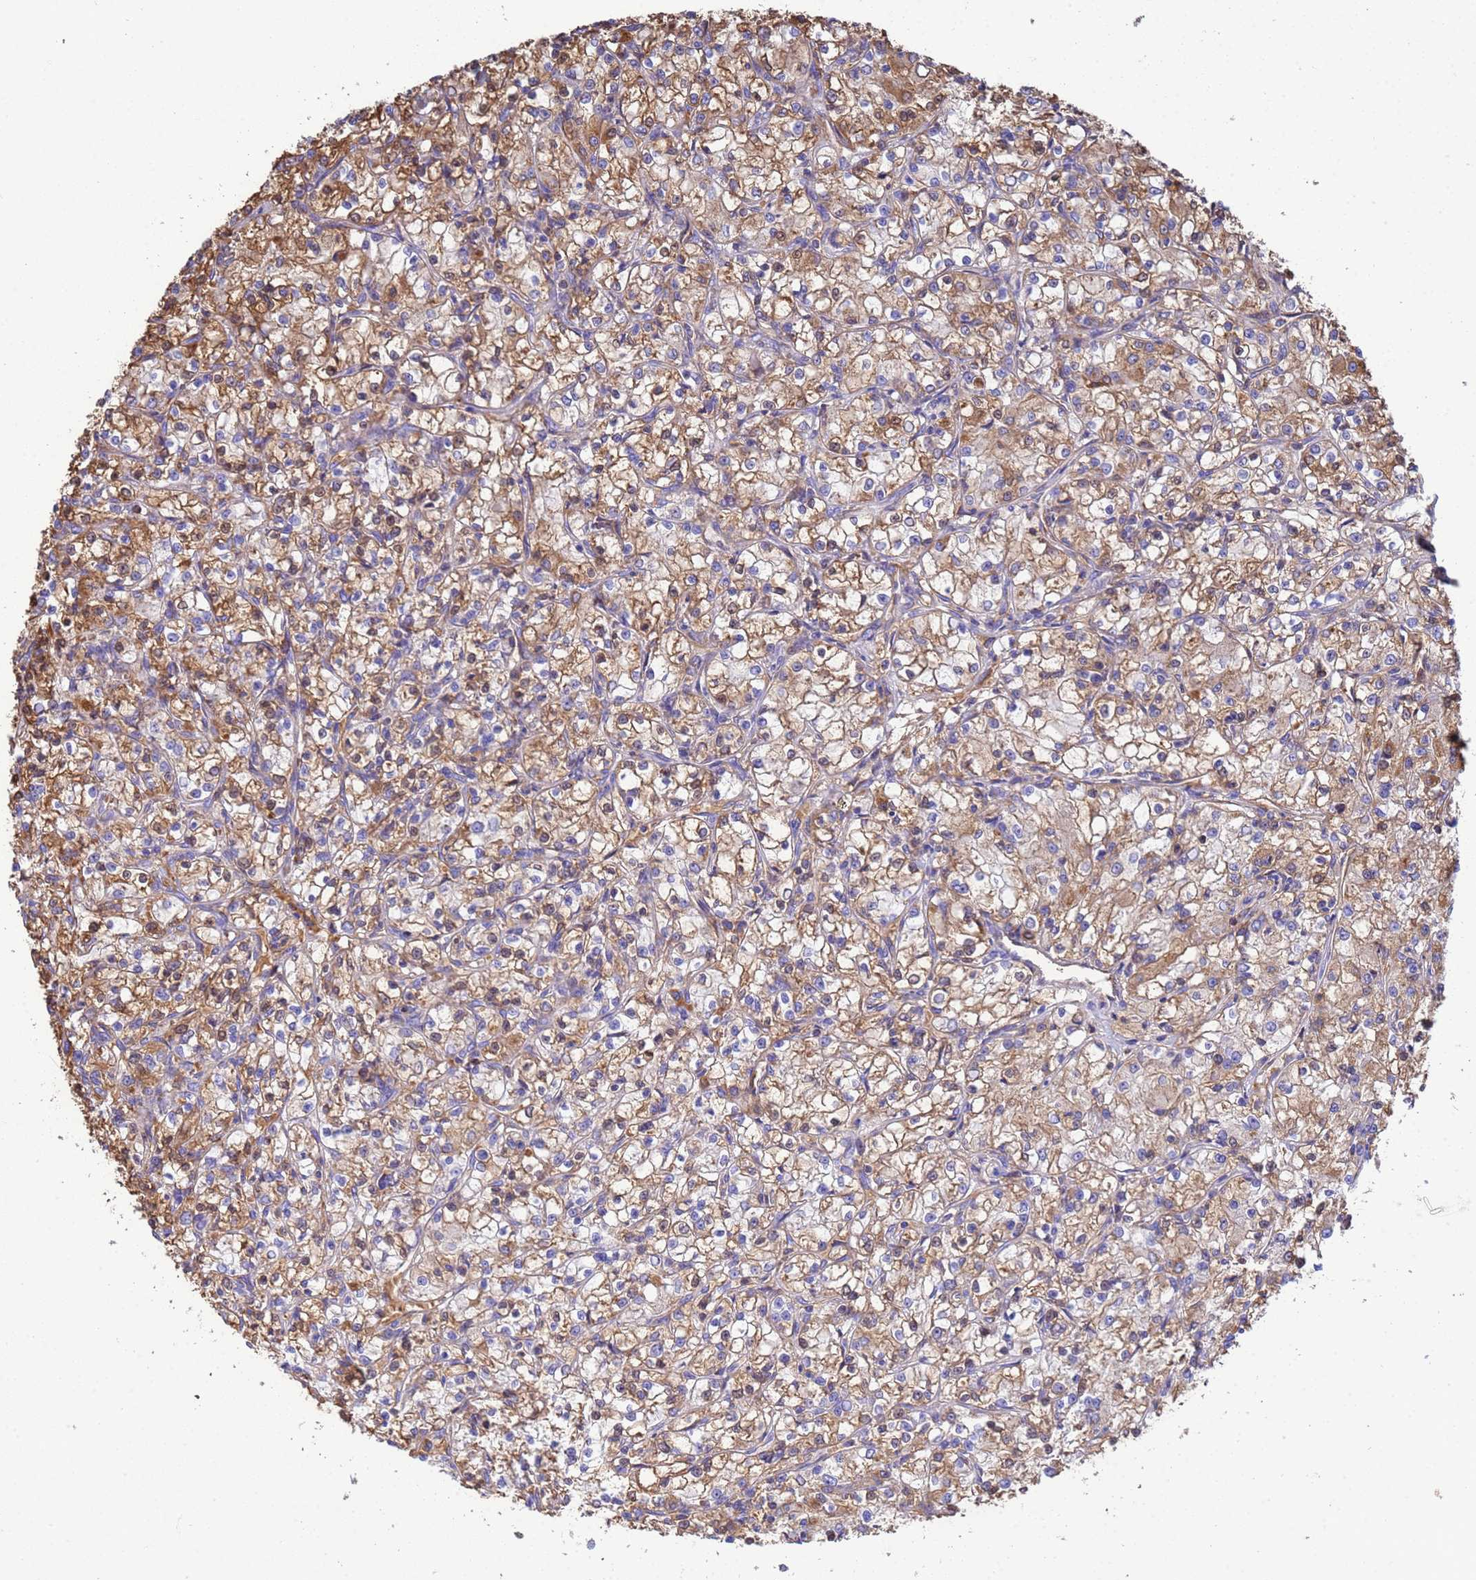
{"staining": {"intensity": "moderate", "quantity": ">75%", "location": "cytoplasmic/membranous"}, "tissue": "renal cancer", "cell_type": "Tumor cells", "image_type": "cancer", "snomed": [{"axis": "morphology", "description": "Adenocarcinoma, NOS"}, {"axis": "topography", "description": "Kidney"}], "caption": "Renal cancer tissue shows moderate cytoplasmic/membranous positivity in about >75% of tumor cells, visualized by immunohistochemistry. (IHC, brightfield microscopy, high magnification).", "gene": "GLUD1", "patient": {"sex": "female", "age": 59}}